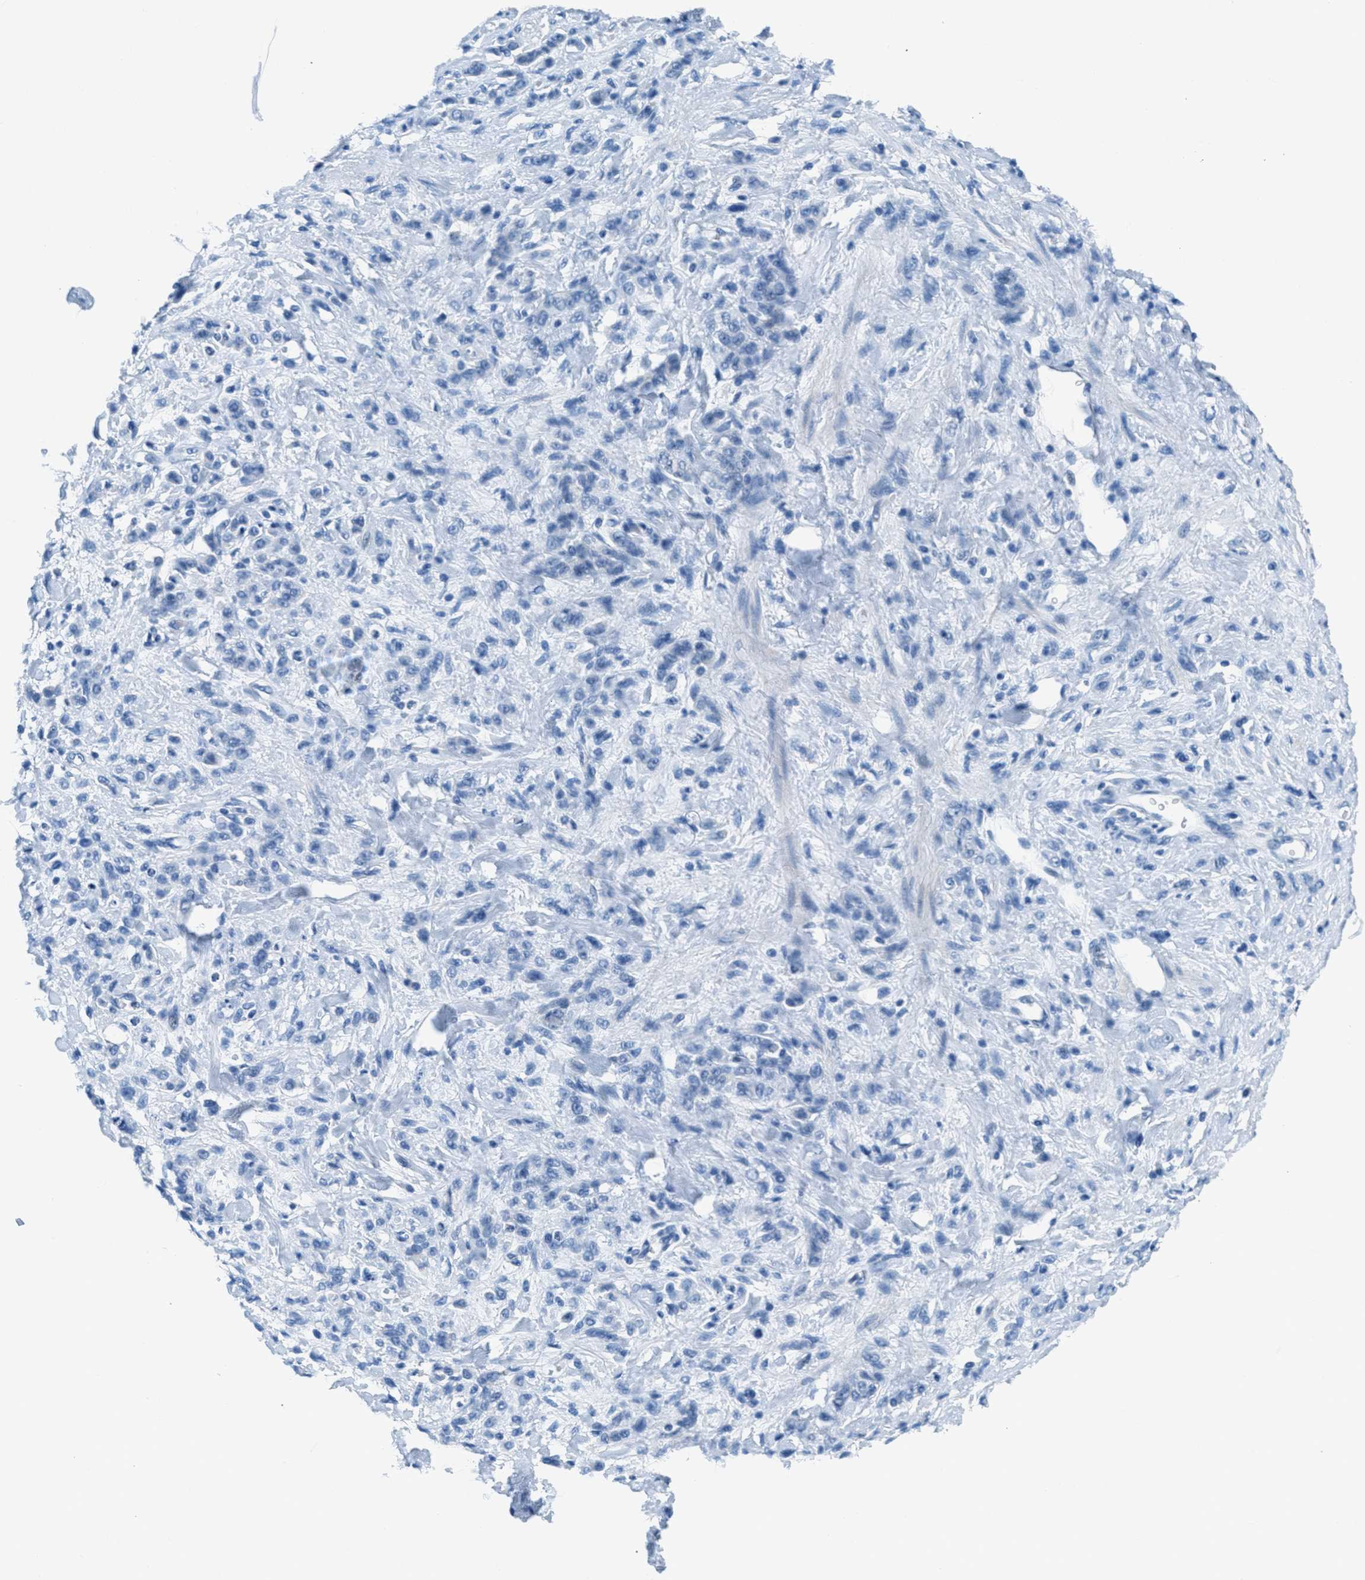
{"staining": {"intensity": "negative", "quantity": "none", "location": "none"}, "tissue": "stomach cancer", "cell_type": "Tumor cells", "image_type": "cancer", "snomed": [{"axis": "morphology", "description": "Normal tissue, NOS"}, {"axis": "morphology", "description": "Adenocarcinoma, NOS"}, {"axis": "topography", "description": "Stomach"}], "caption": "High magnification brightfield microscopy of adenocarcinoma (stomach) stained with DAB (brown) and counterstained with hematoxylin (blue): tumor cells show no significant positivity.", "gene": "MGARP", "patient": {"sex": "male", "age": 82}}